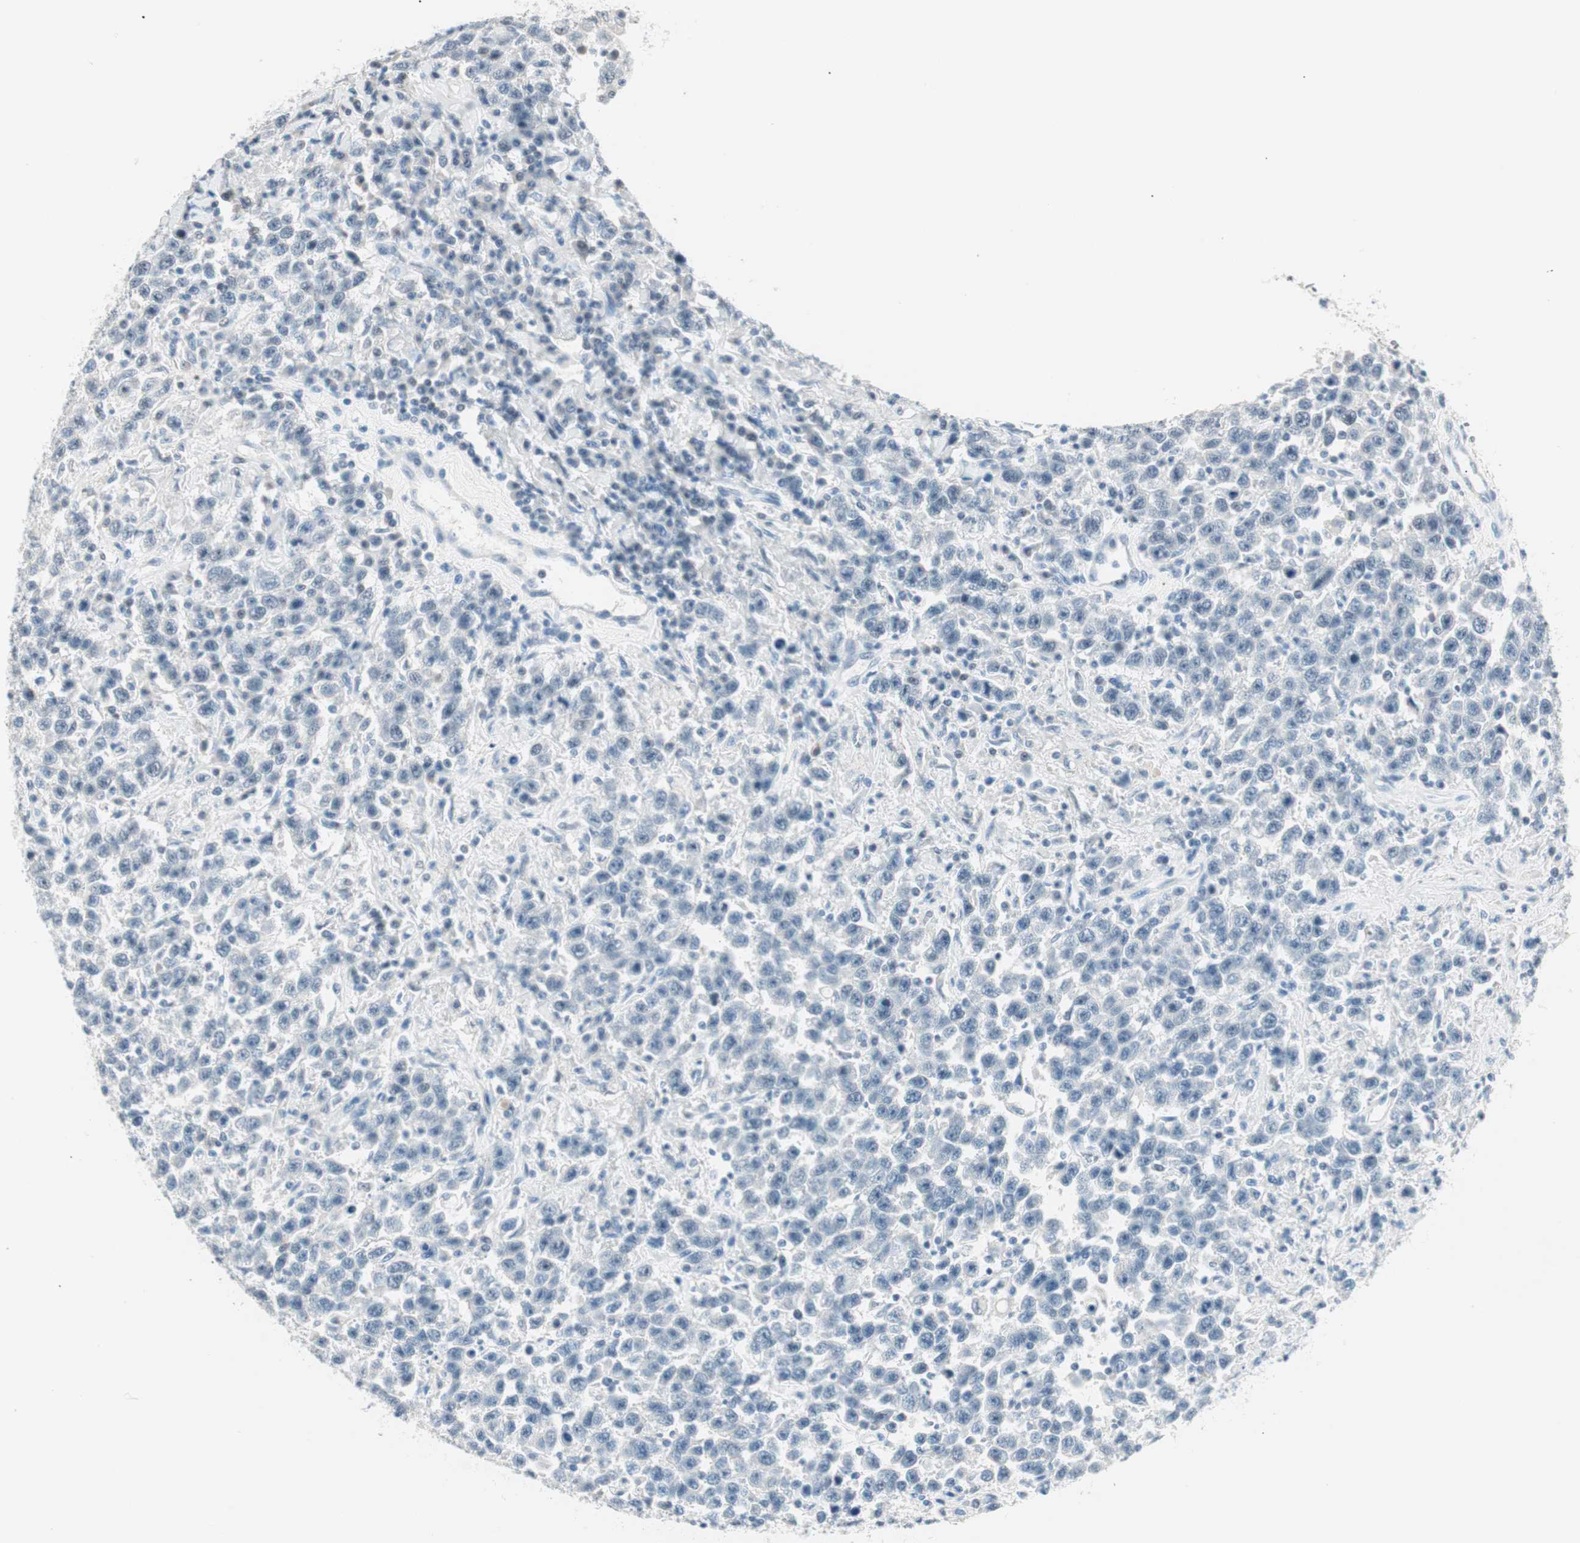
{"staining": {"intensity": "negative", "quantity": "none", "location": "none"}, "tissue": "testis cancer", "cell_type": "Tumor cells", "image_type": "cancer", "snomed": [{"axis": "morphology", "description": "Seminoma, NOS"}, {"axis": "topography", "description": "Testis"}], "caption": "Immunohistochemical staining of seminoma (testis) displays no significant expression in tumor cells.", "gene": "HOXB13", "patient": {"sex": "male", "age": 41}}